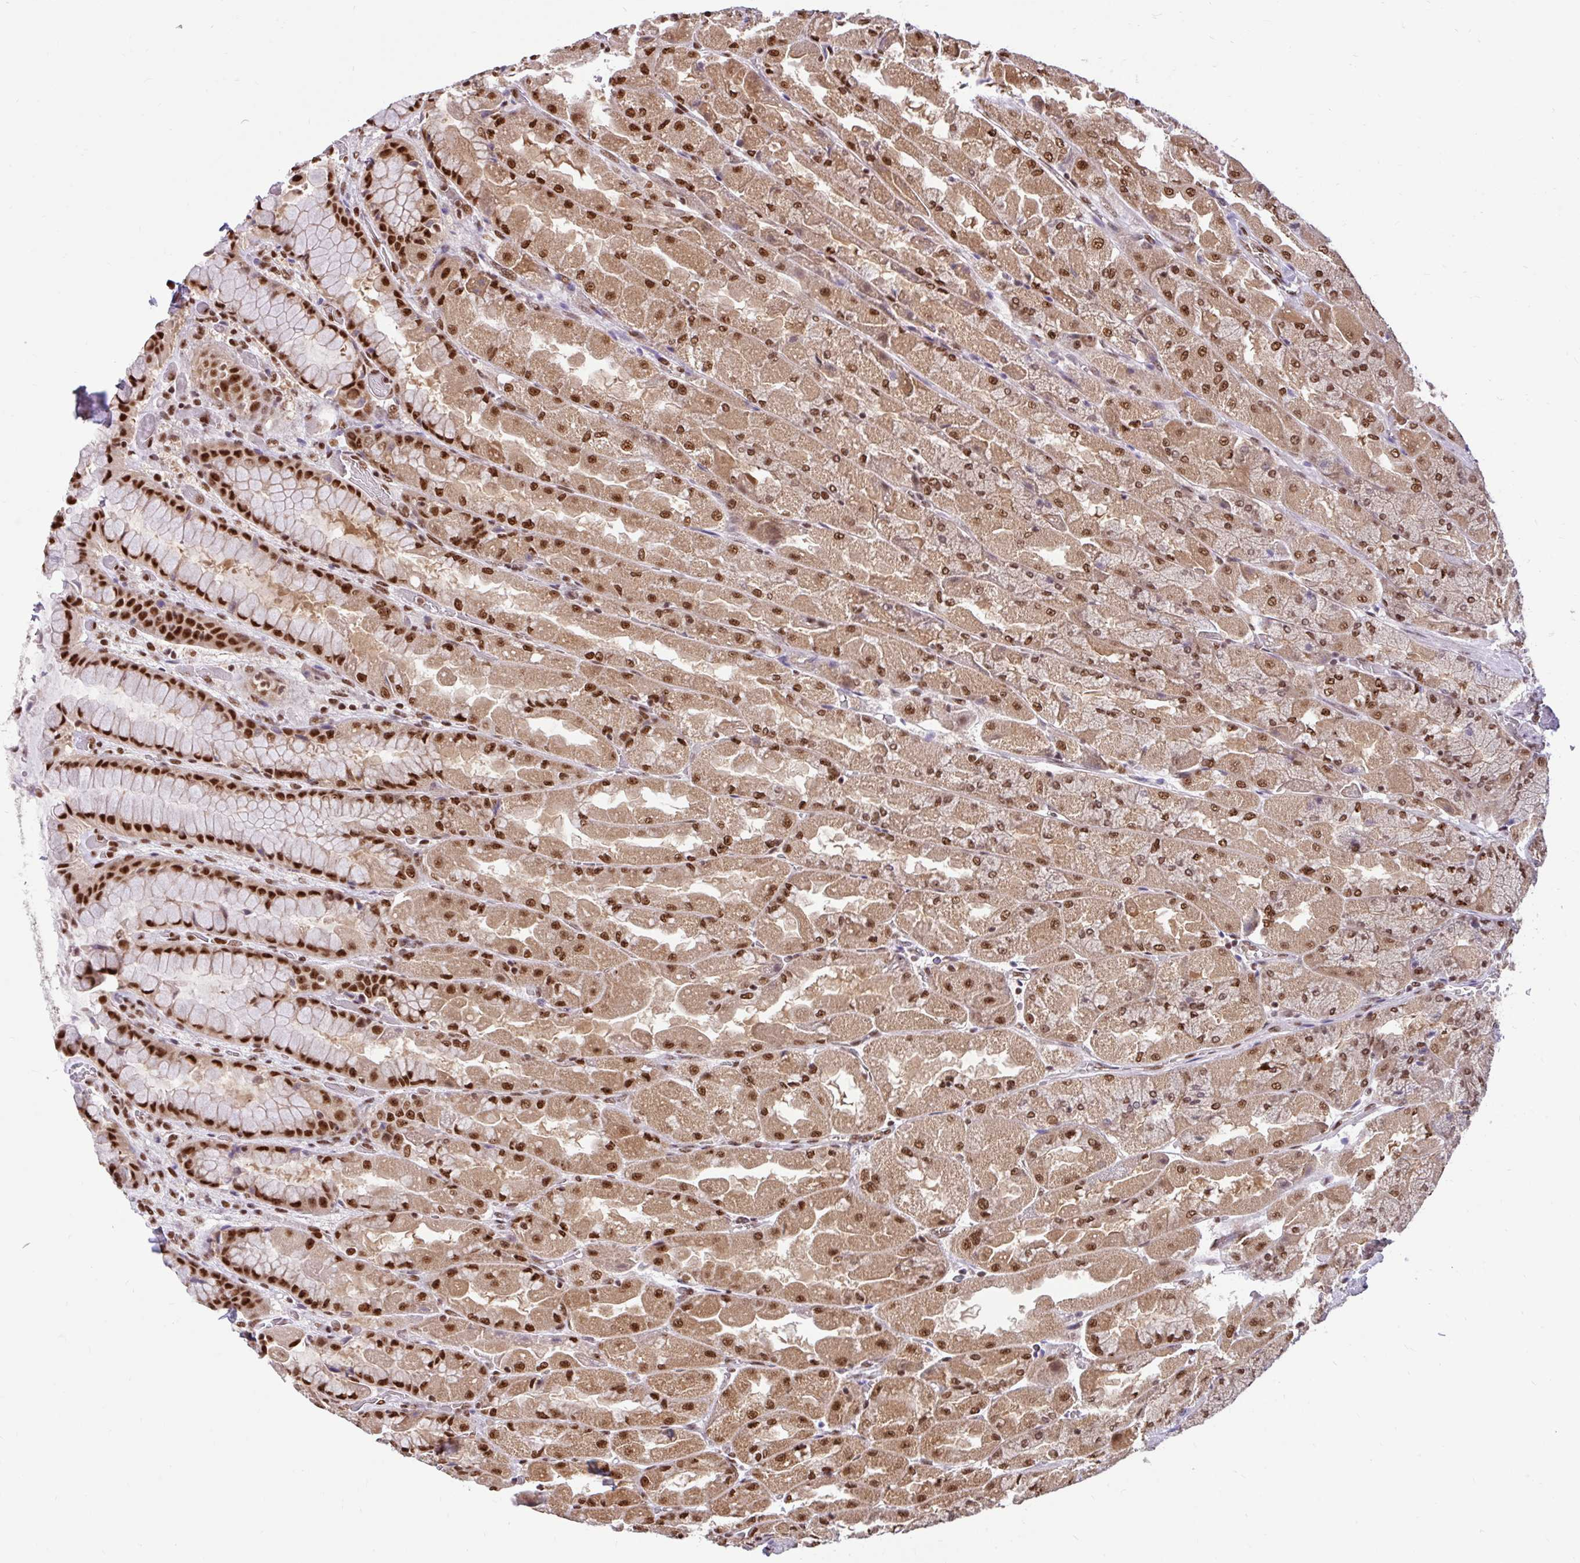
{"staining": {"intensity": "strong", "quantity": ">75%", "location": "cytoplasmic/membranous,nuclear"}, "tissue": "stomach", "cell_type": "Glandular cells", "image_type": "normal", "snomed": [{"axis": "morphology", "description": "Normal tissue, NOS"}, {"axis": "topography", "description": "Stomach"}], "caption": "DAB (3,3'-diaminobenzidine) immunohistochemical staining of benign human stomach displays strong cytoplasmic/membranous,nuclear protein positivity in about >75% of glandular cells.", "gene": "ABCA9", "patient": {"sex": "female", "age": 61}}